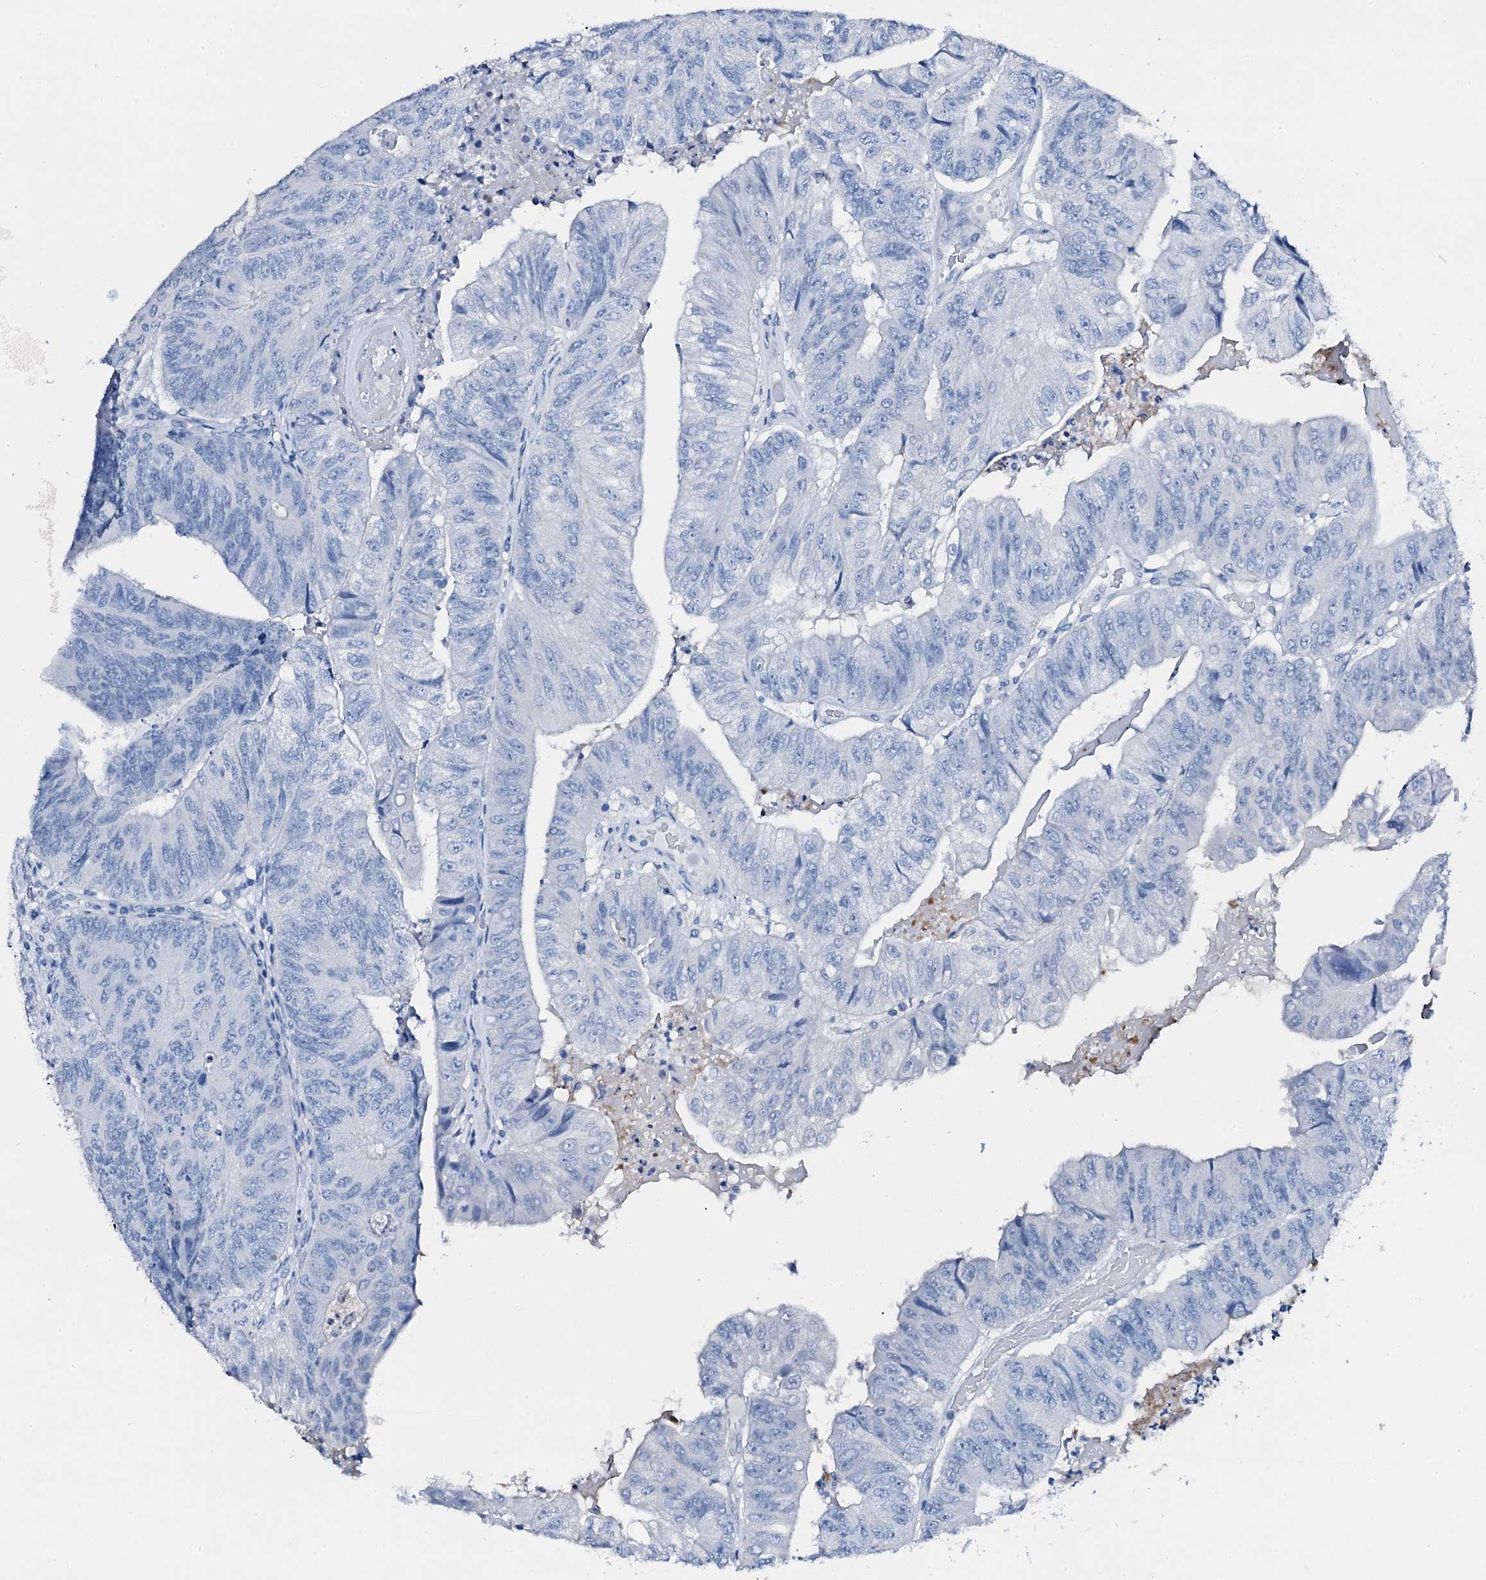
{"staining": {"intensity": "negative", "quantity": "none", "location": "none"}, "tissue": "colorectal cancer", "cell_type": "Tumor cells", "image_type": "cancer", "snomed": [{"axis": "morphology", "description": "Adenocarcinoma, NOS"}, {"axis": "topography", "description": "Colon"}], "caption": "Immunohistochemistry of human adenocarcinoma (colorectal) shows no staining in tumor cells.", "gene": "PTH", "patient": {"sex": "female", "age": 67}}